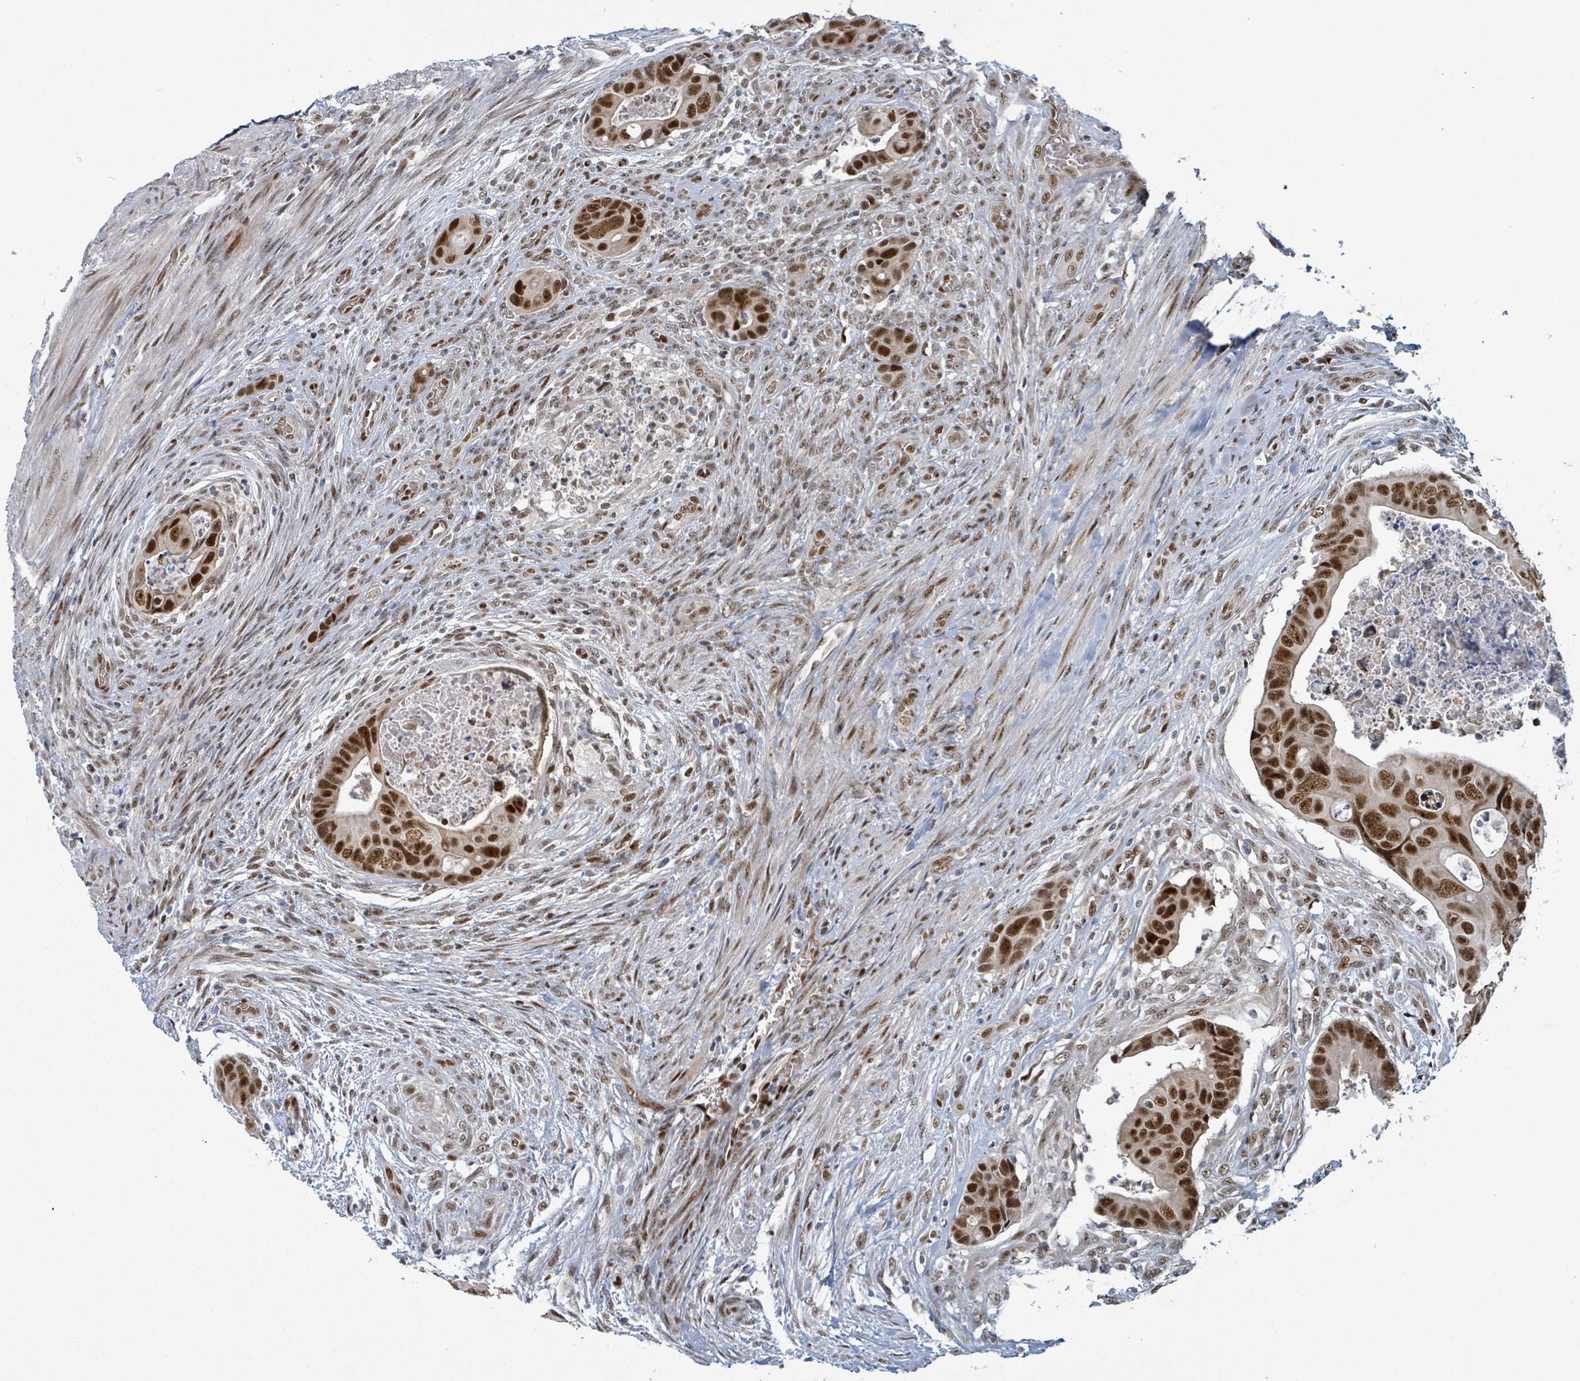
{"staining": {"intensity": "strong", "quantity": ">75%", "location": "nuclear"}, "tissue": "colorectal cancer", "cell_type": "Tumor cells", "image_type": "cancer", "snomed": [{"axis": "morphology", "description": "Adenocarcinoma, NOS"}, {"axis": "topography", "description": "Rectum"}], "caption": "Colorectal cancer (adenocarcinoma) stained with a brown dye demonstrates strong nuclear positive expression in approximately >75% of tumor cells.", "gene": "KLF3", "patient": {"sex": "female", "age": 78}}